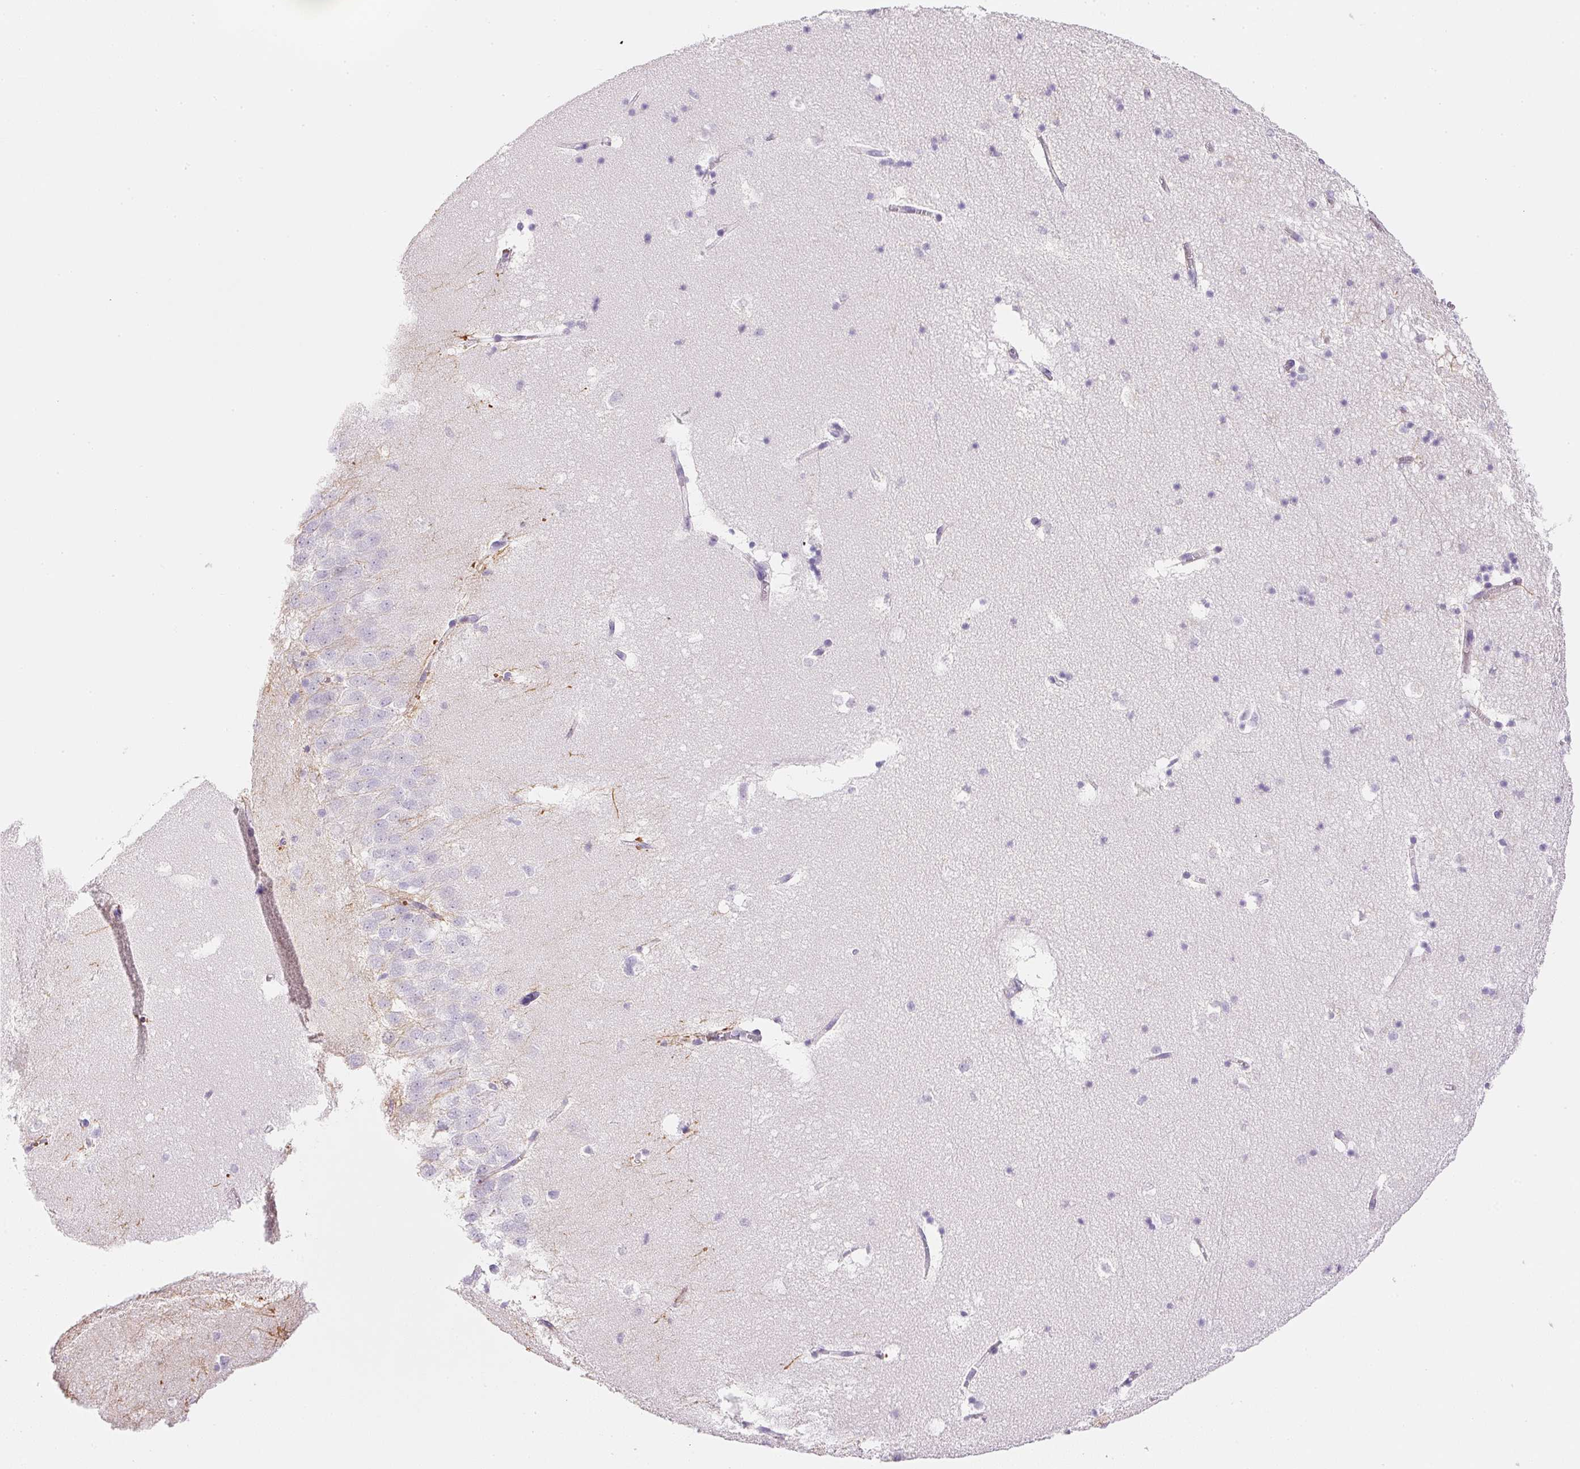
{"staining": {"intensity": "negative", "quantity": "none", "location": "none"}, "tissue": "hippocampus", "cell_type": "Glial cells", "image_type": "normal", "snomed": [{"axis": "morphology", "description": "Normal tissue, NOS"}, {"axis": "topography", "description": "Hippocampus"}], "caption": "This is a histopathology image of immunohistochemistry (IHC) staining of benign hippocampus, which shows no staining in glial cells. (Immunohistochemistry, brightfield microscopy, high magnification).", "gene": "KCNE2", "patient": {"sex": "male", "age": 58}}